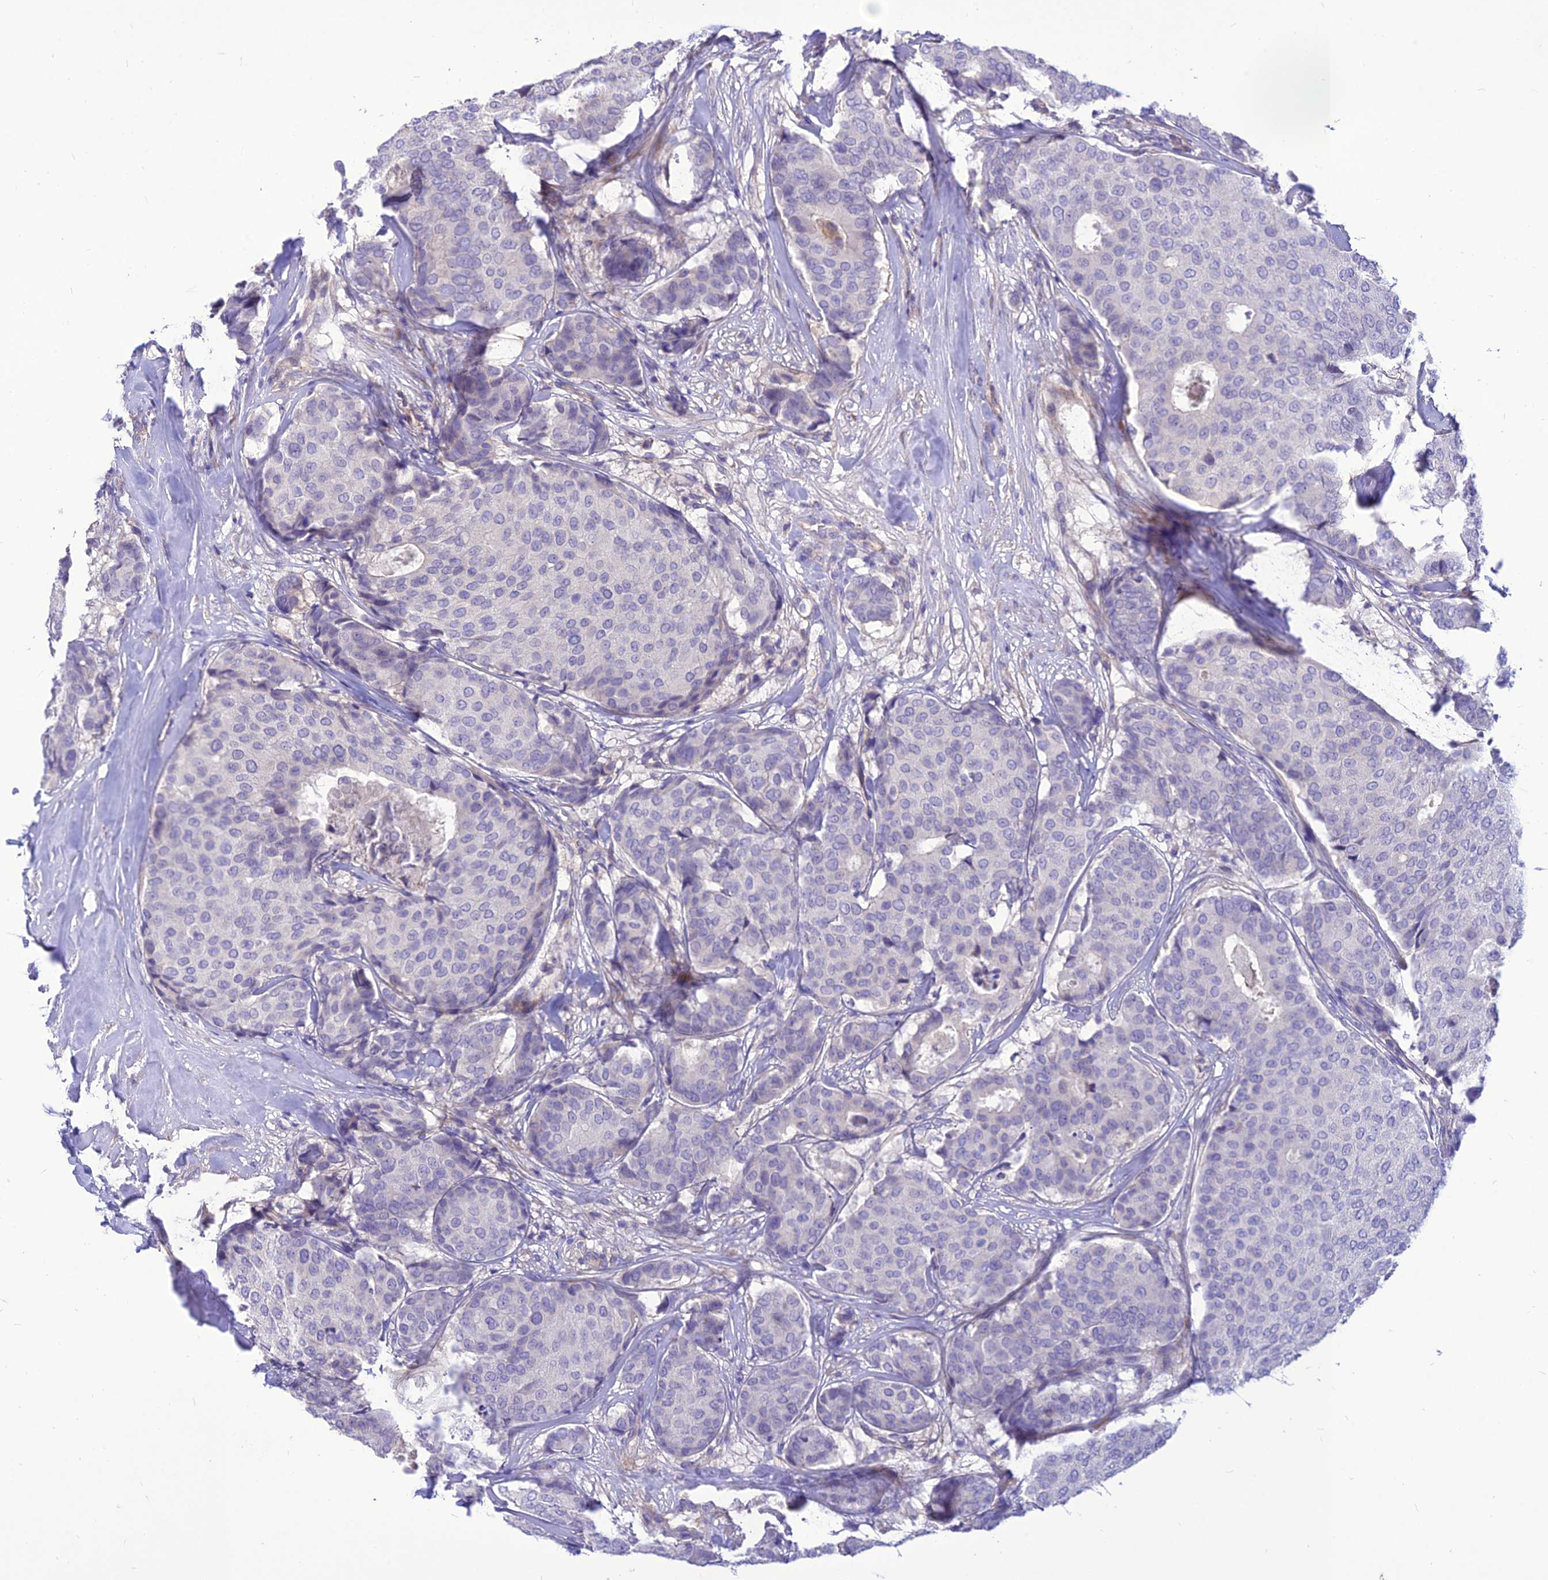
{"staining": {"intensity": "negative", "quantity": "none", "location": "none"}, "tissue": "breast cancer", "cell_type": "Tumor cells", "image_type": "cancer", "snomed": [{"axis": "morphology", "description": "Duct carcinoma"}, {"axis": "topography", "description": "Breast"}], "caption": "Tumor cells show no significant protein staining in breast infiltrating ductal carcinoma.", "gene": "TEKT3", "patient": {"sex": "female", "age": 75}}